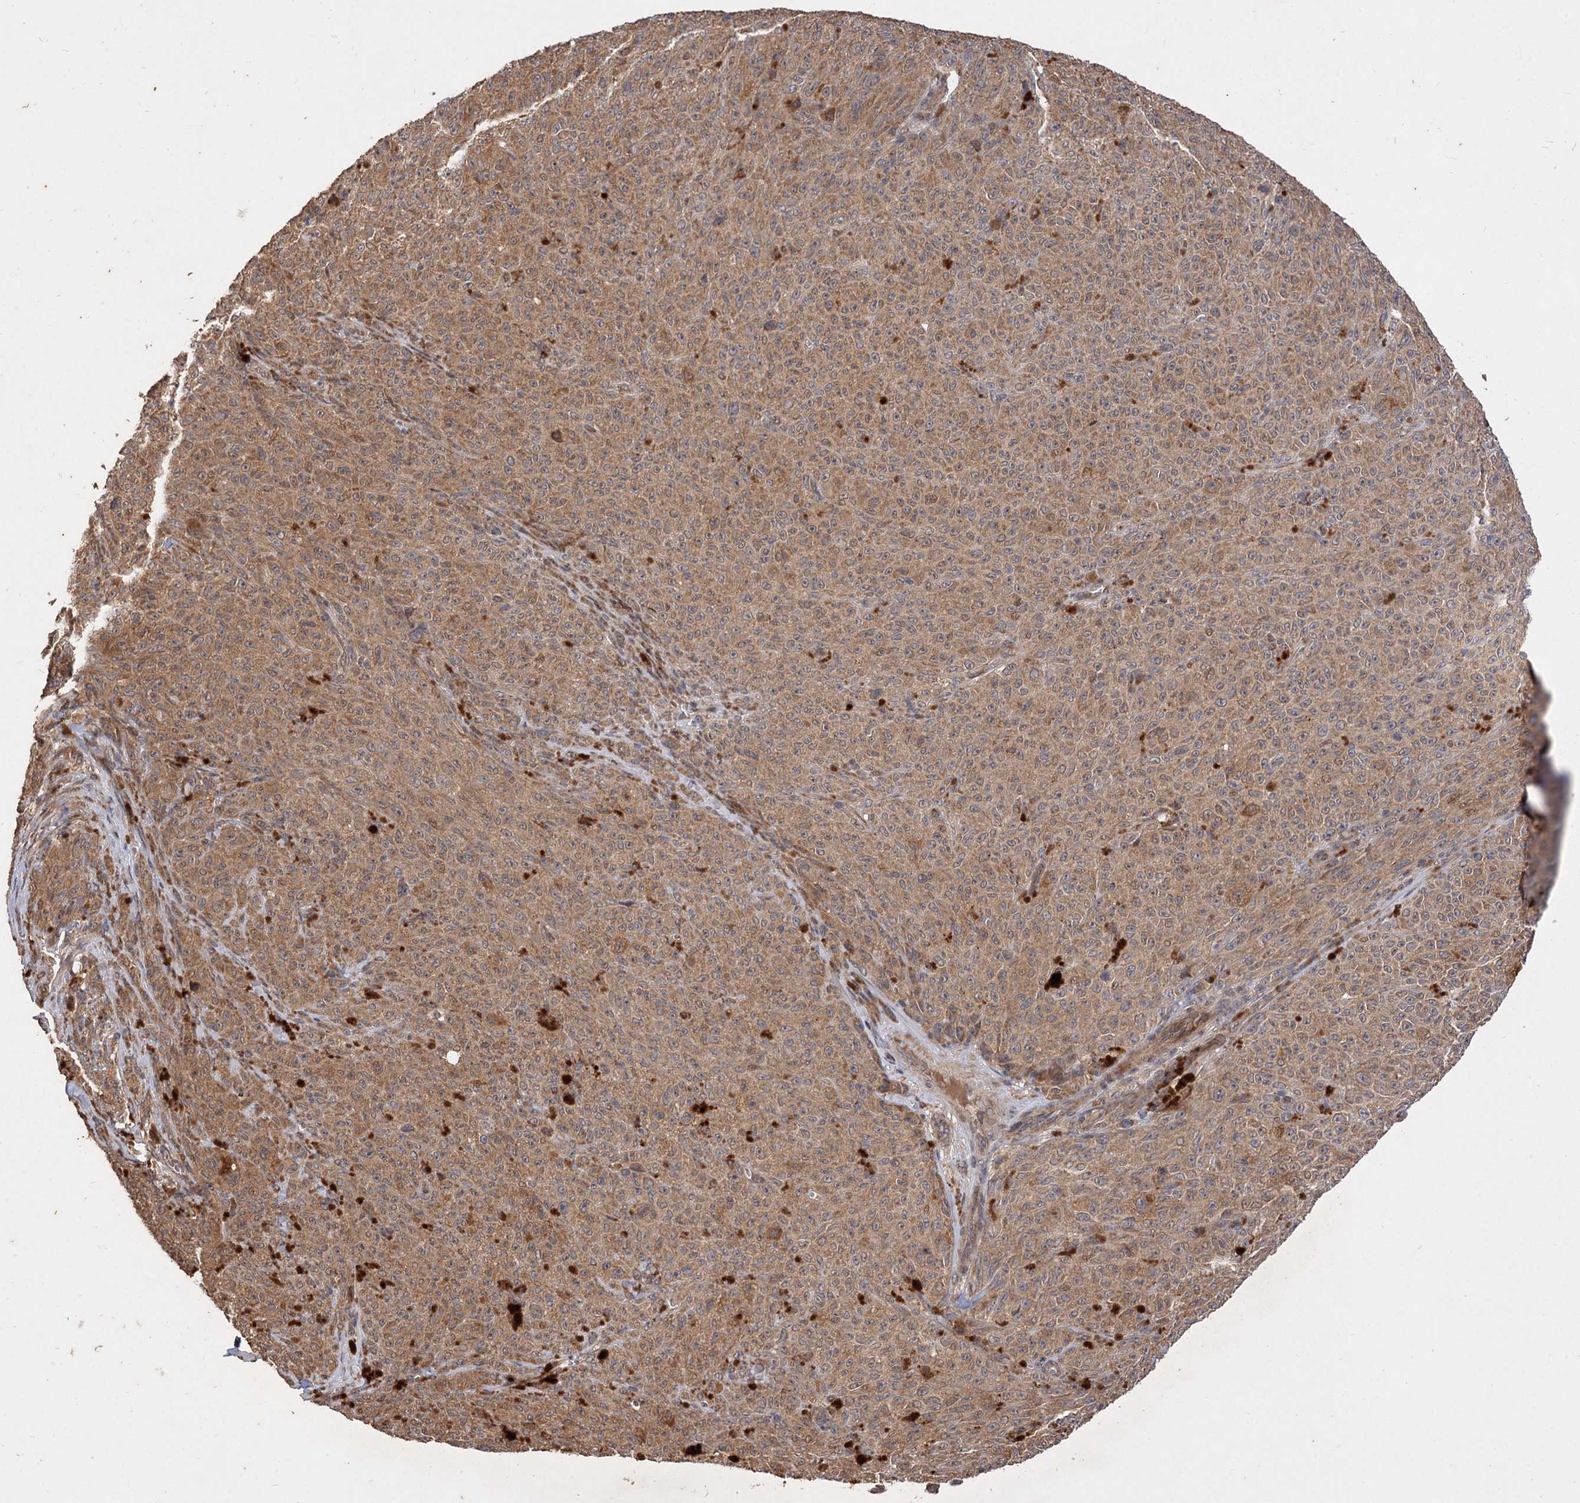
{"staining": {"intensity": "moderate", "quantity": ">75%", "location": "cytoplasmic/membranous"}, "tissue": "melanoma", "cell_type": "Tumor cells", "image_type": "cancer", "snomed": [{"axis": "morphology", "description": "Malignant melanoma, NOS"}, {"axis": "topography", "description": "Skin"}], "caption": "A histopathology image of human malignant melanoma stained for a protein demonstrates moderate cytoplasmic/membranous brown staining in tumor cells.", "gene": "FBXW8", "patient": {"sex": "female", "age": 82}}